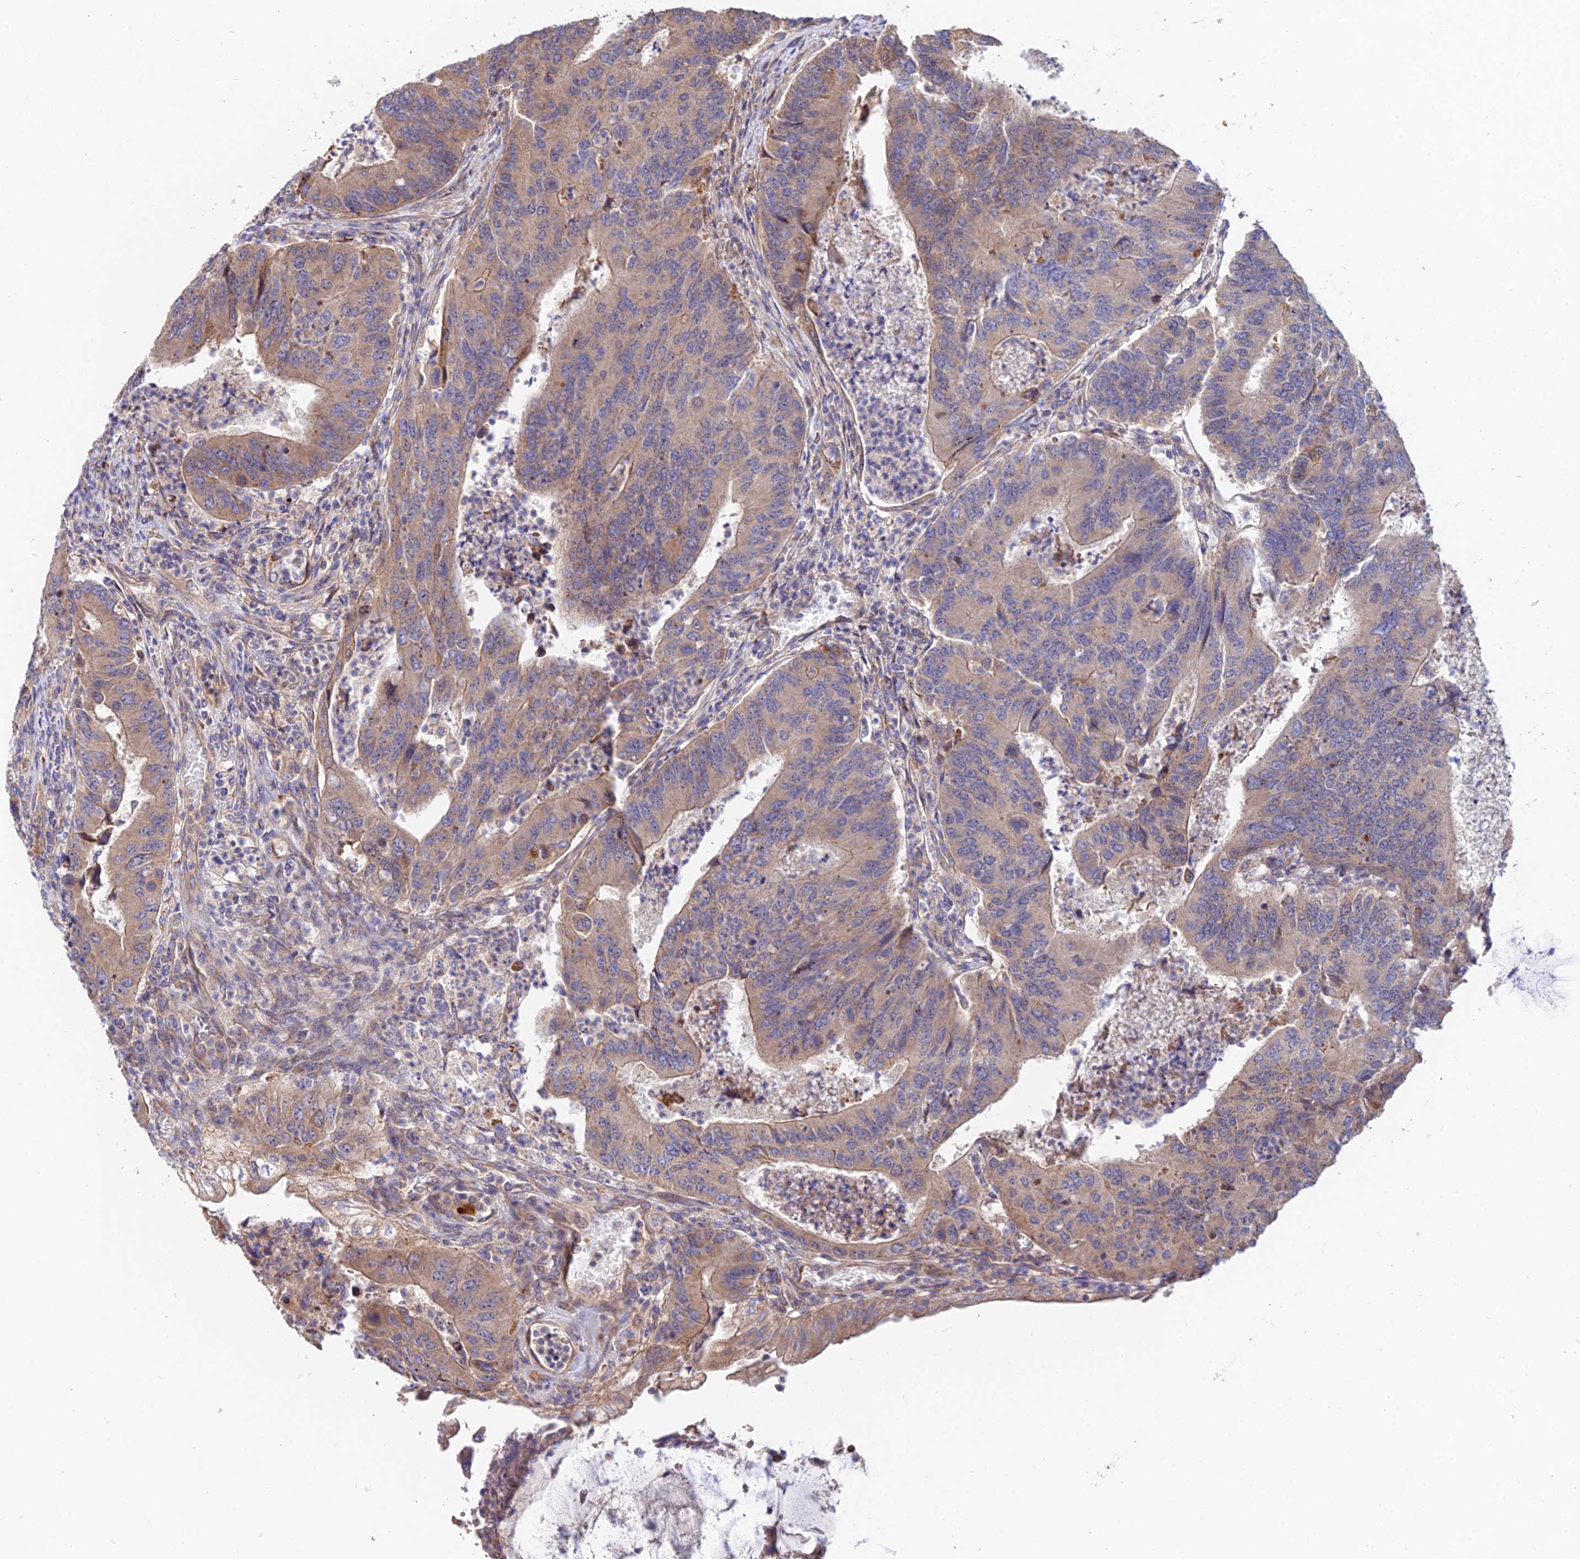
{"staining": {"intensity": "weak", "quantity": "25%-75%", "location": "cytoplasmic/membranous"}, "tissue": "colorectal cancer", "cell_type": "Tumor cells", "image_type": "cancer", "snomed": [{"axis": "morphology", "description": "Adenocarcinoma, NOS"}, {"axis": "topography", "description": "Colon"}], "caption": "Colorectal adenocarcinoma was stained to show a protein in brown. There is low levels of weak cytoplasmic/membranous positivity in approximately 25%-75% of tumor cells.", "gene": "CDC37L1", "patient": {"sex": "female", "age": 67}}